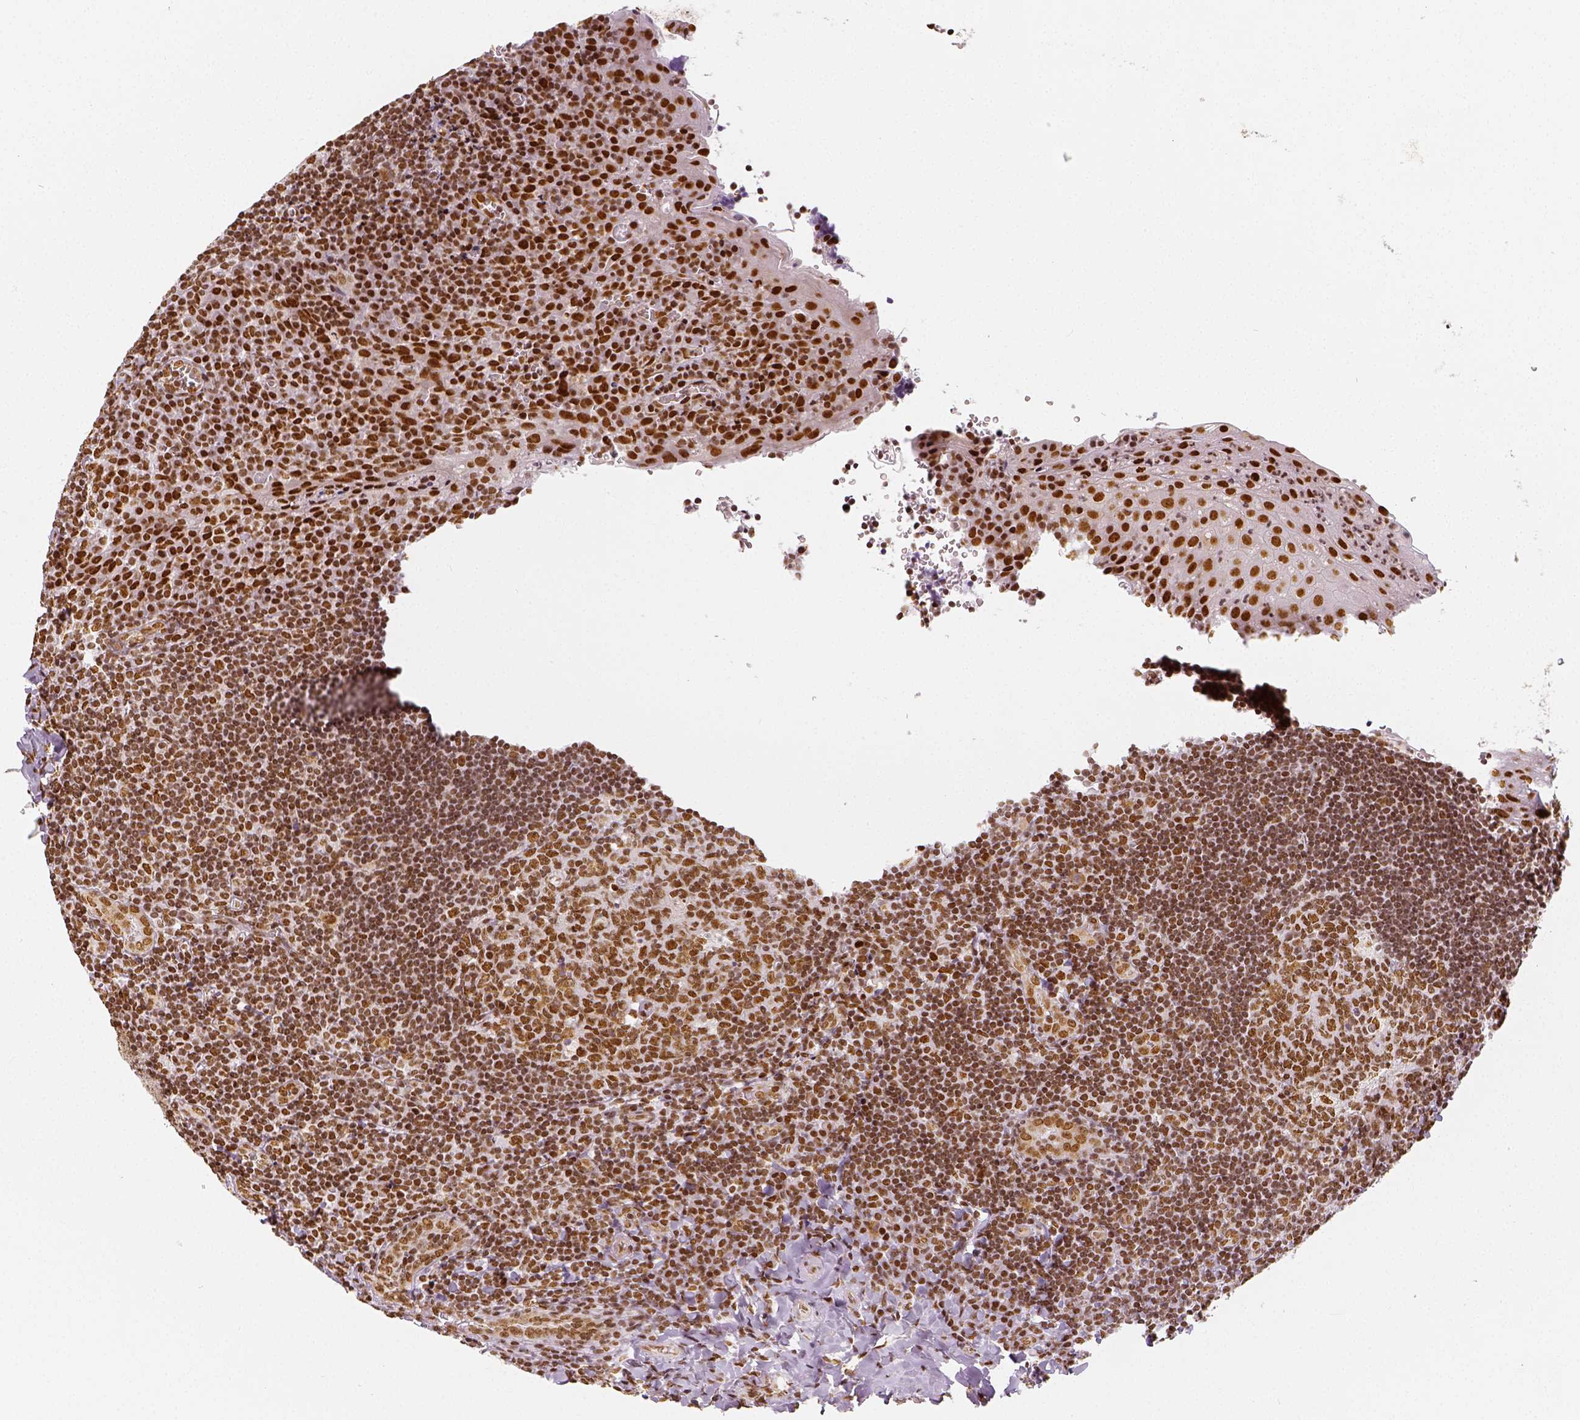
{"staining": {"intensity": "moderate", "quantity": ">75%", "location": "nuclear"}, "tissue": "tonsil", "cell_type": "Germinal center cells", "image_type": "normal", "snomed": [{"axis": "morphology", "description": "Normal tissue, NOS"}, {"axis": "morphology", "description": "Inflammation, NOS"}, {"axis": "topography", "description": "Tonsil"}], "caption": "Germinal center cells demonstrate medium levels of moderate nuclear staining in approximately >75% of cells in normal human tonsil. (IHC, brightfield microscopy, high magnification).", "gene": "KDM5B", "patient": {"sex": "female", "age": 31}}